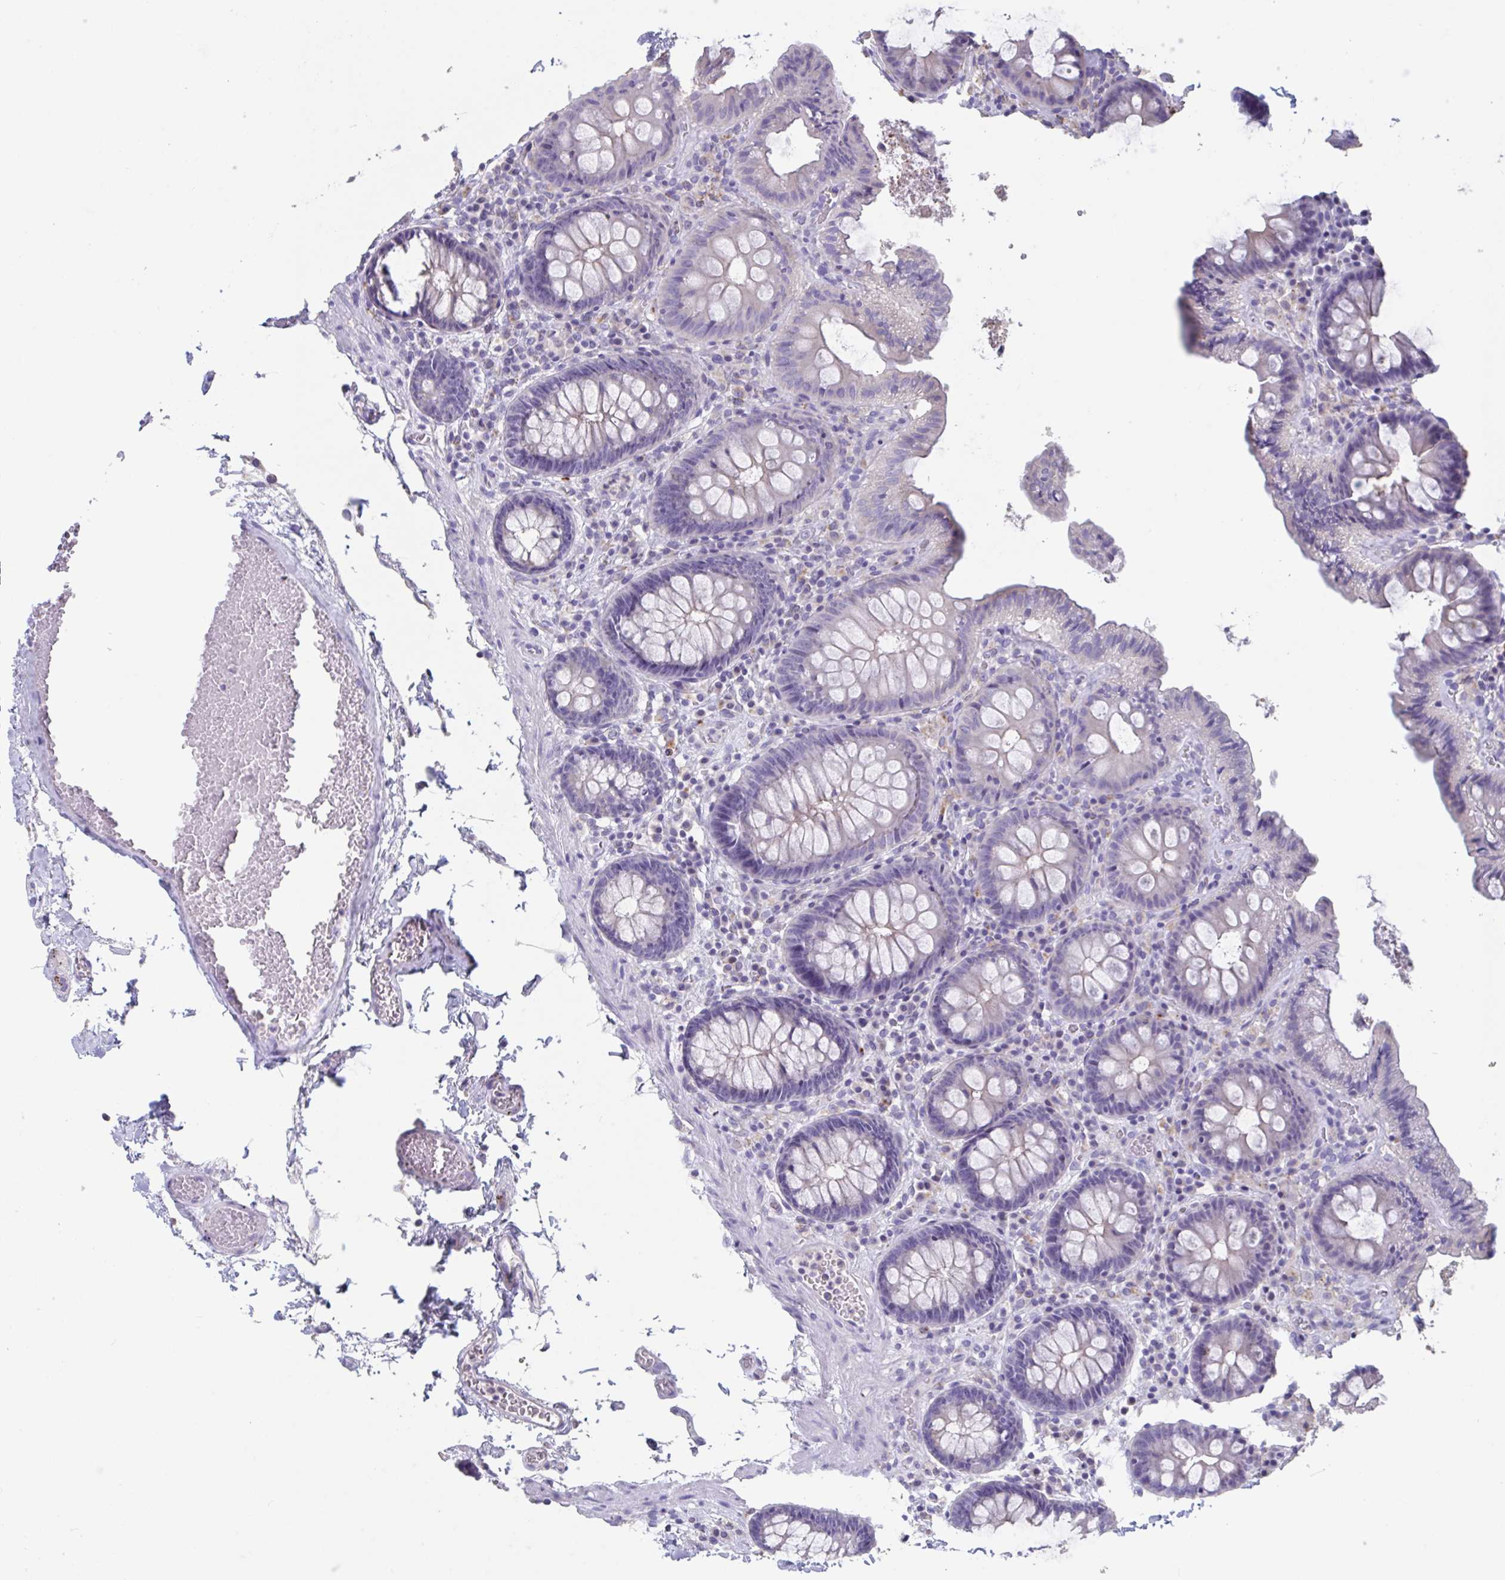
{"staining": {"intensity": "negative", "quantity": "none", "location": "none"}, "tissue": "colon", "cell_type": "Endothelial cells", "image_type": "normal", "snomed": [{"axis": "morphology", "description": "Normal tissue, NOS"}, {"axis": "topography", "description": "Colon"}, {"axis": "topography", "description": "Peripheral nerve tissue"}], "caption": "Immunohistochemistry (IHC) histopathology image of benign colon: human colon stained with DAB (3,3'-diaminobenzidine) displays no significant protein positivity in endothelial cells.", "gene": "GPR162", "patient": {"sex": "male", "age": 84}}